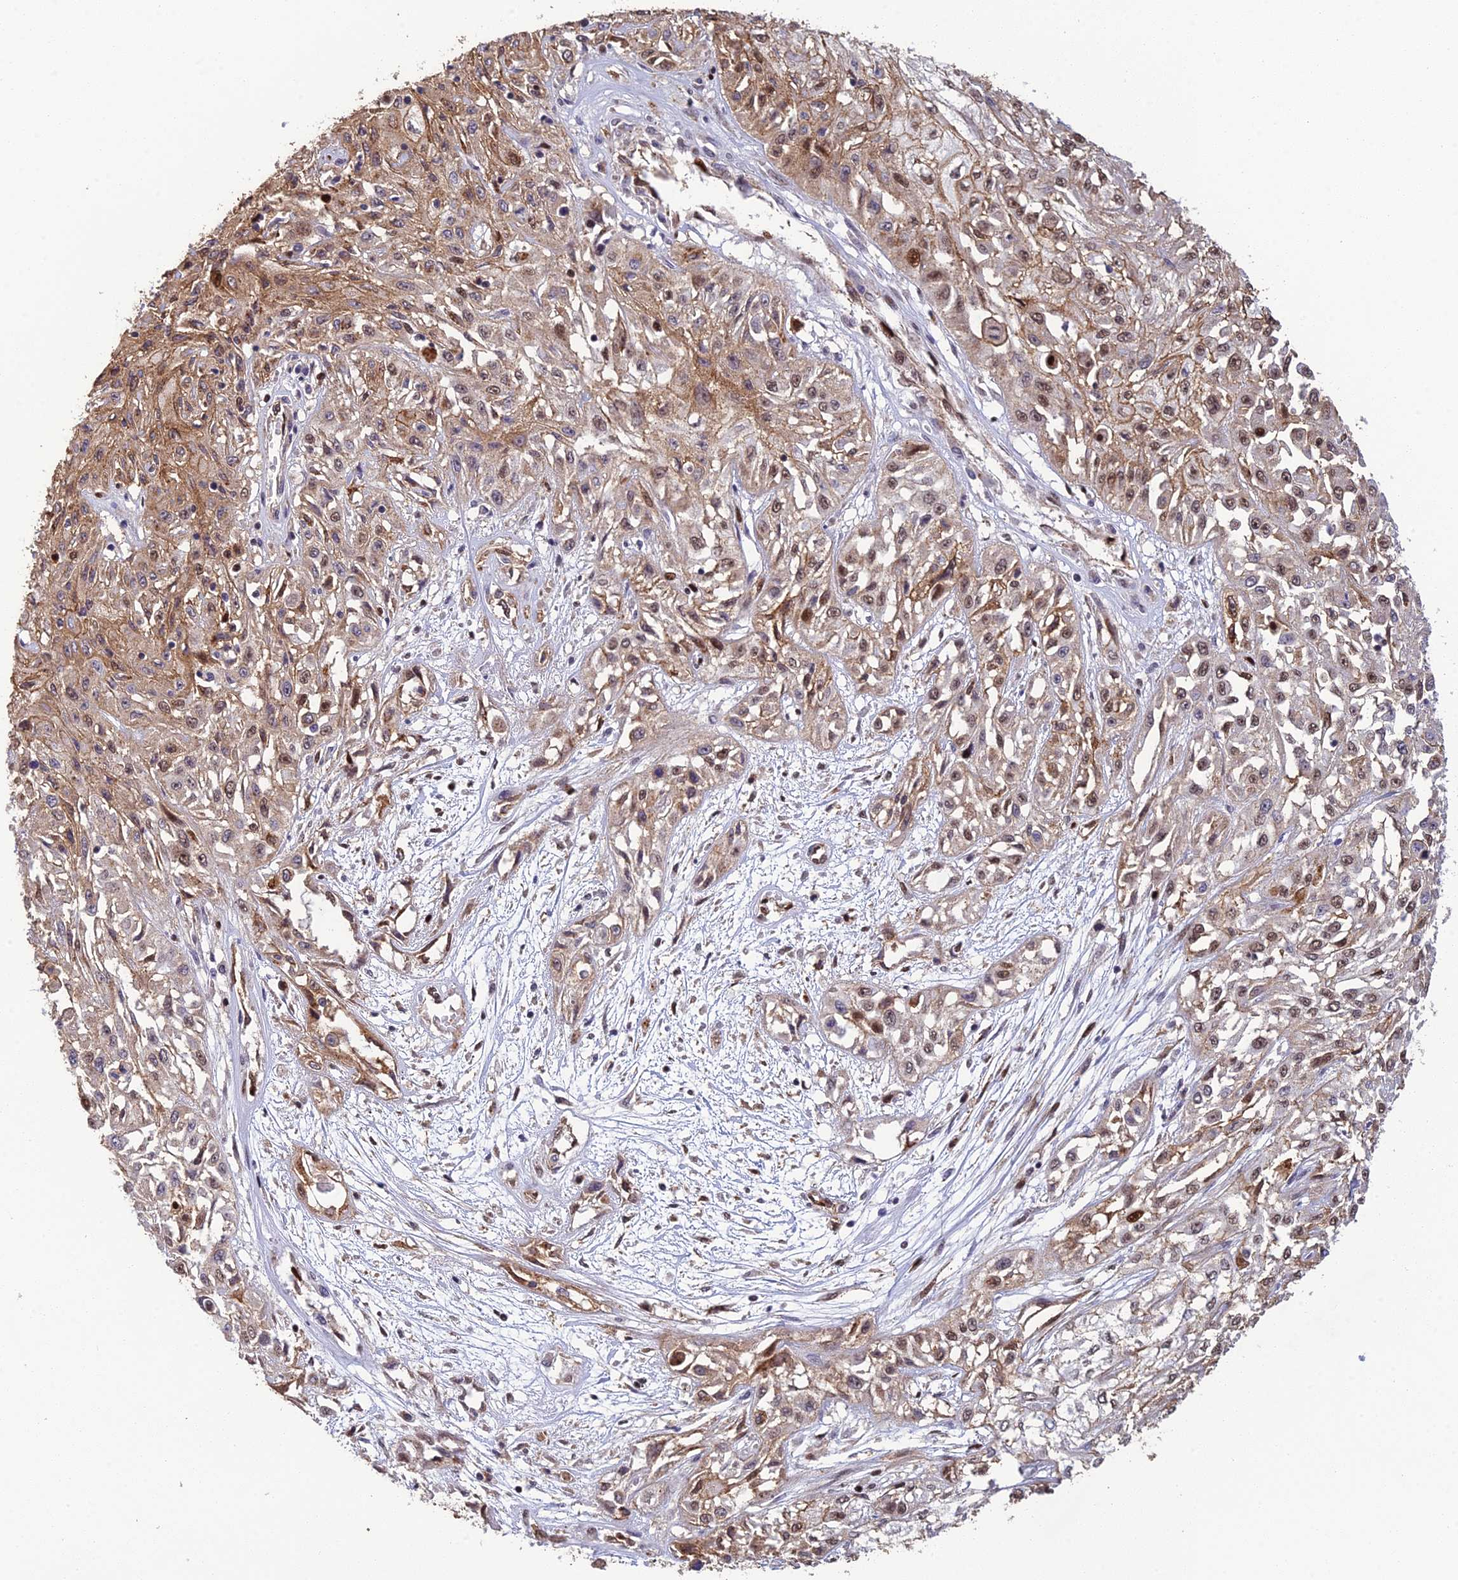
{"staining": {"intensity": "moderate", "quantity": "25%-75%", "location": "cytoplasmic/membranous,nuclear"}, "tissue": "skin cancer", "cell_type": "Tumor cells", "image_type": "cancer", "snomed": [{"axis": "morphology", "description": "Squamous cell carcinoma, NOS"}, {"axis": "morphology", "description": "Squamous cell carcinoma, metastatic, NOS"}, {"axis": "topography", "description": "Skin"}, {"axis": "topography", "description": "Lymph node"}], "caption": "A brown stain shows moderate cytoplasmic/membranous and nuclear staining of a protein in skin metastatic squamous cell carcinoma tumor cells.", "gene": "RANBP3", "patient": {"sex": "male", "age": 75}}